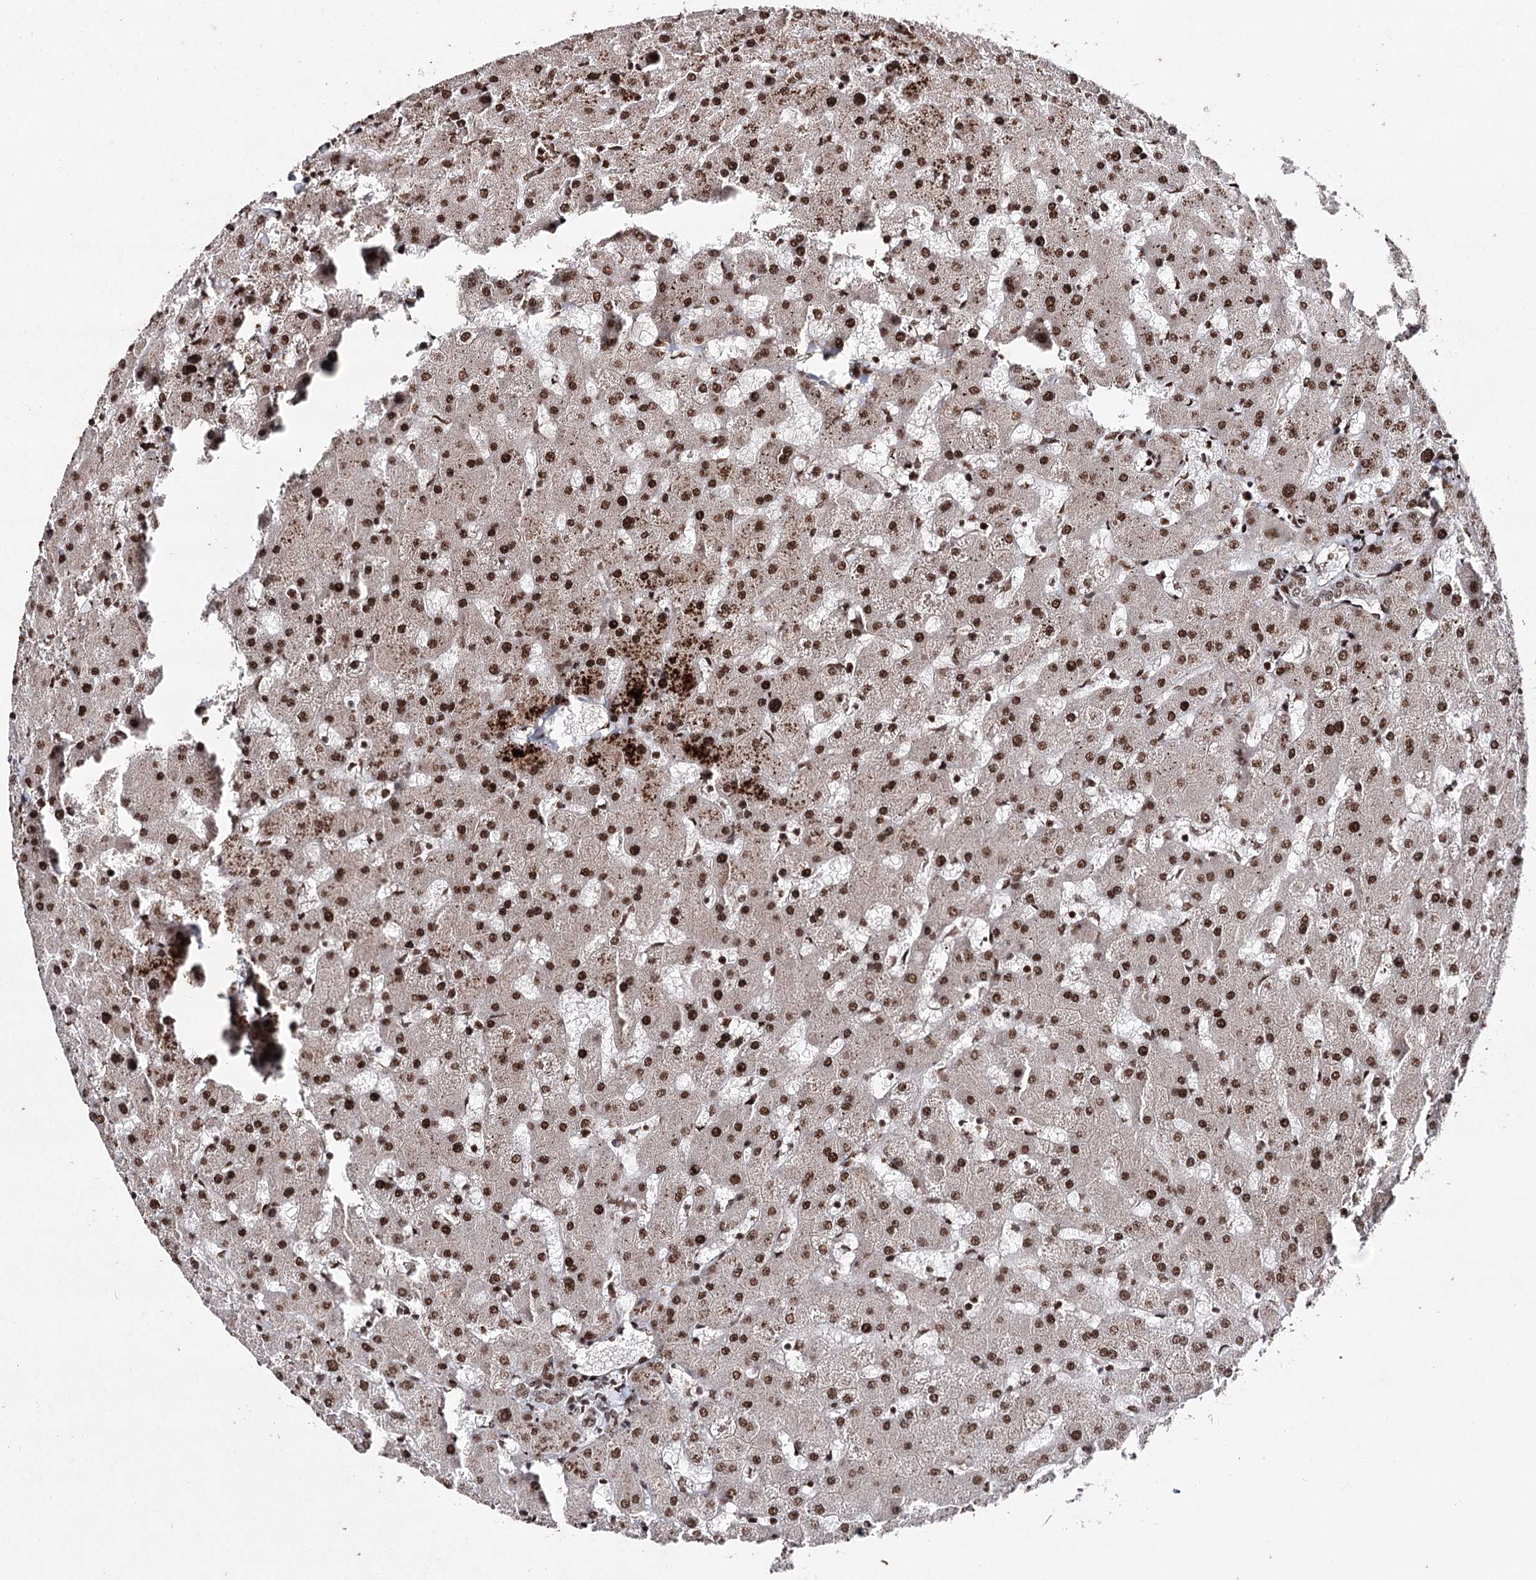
{"staining": {"intensity": "strong", "quantity": ">75%", "location": "nuclear"}, "tissue": "liver", "cell_type": "Cholangiocytes", "image_type": "normal", "snomed": [{"axis": "morphology", "description": "Normal tissue, NOS"}, {"axis": "topography", "description": "Liver"}], "caption": "IHC of unremarkable human liver demonstrates high levels of strong nuclear expression in approximately >75% of cholangiocytes.", "gene": "PDCD4", "patient": {"sex": "female", "age": 63}}